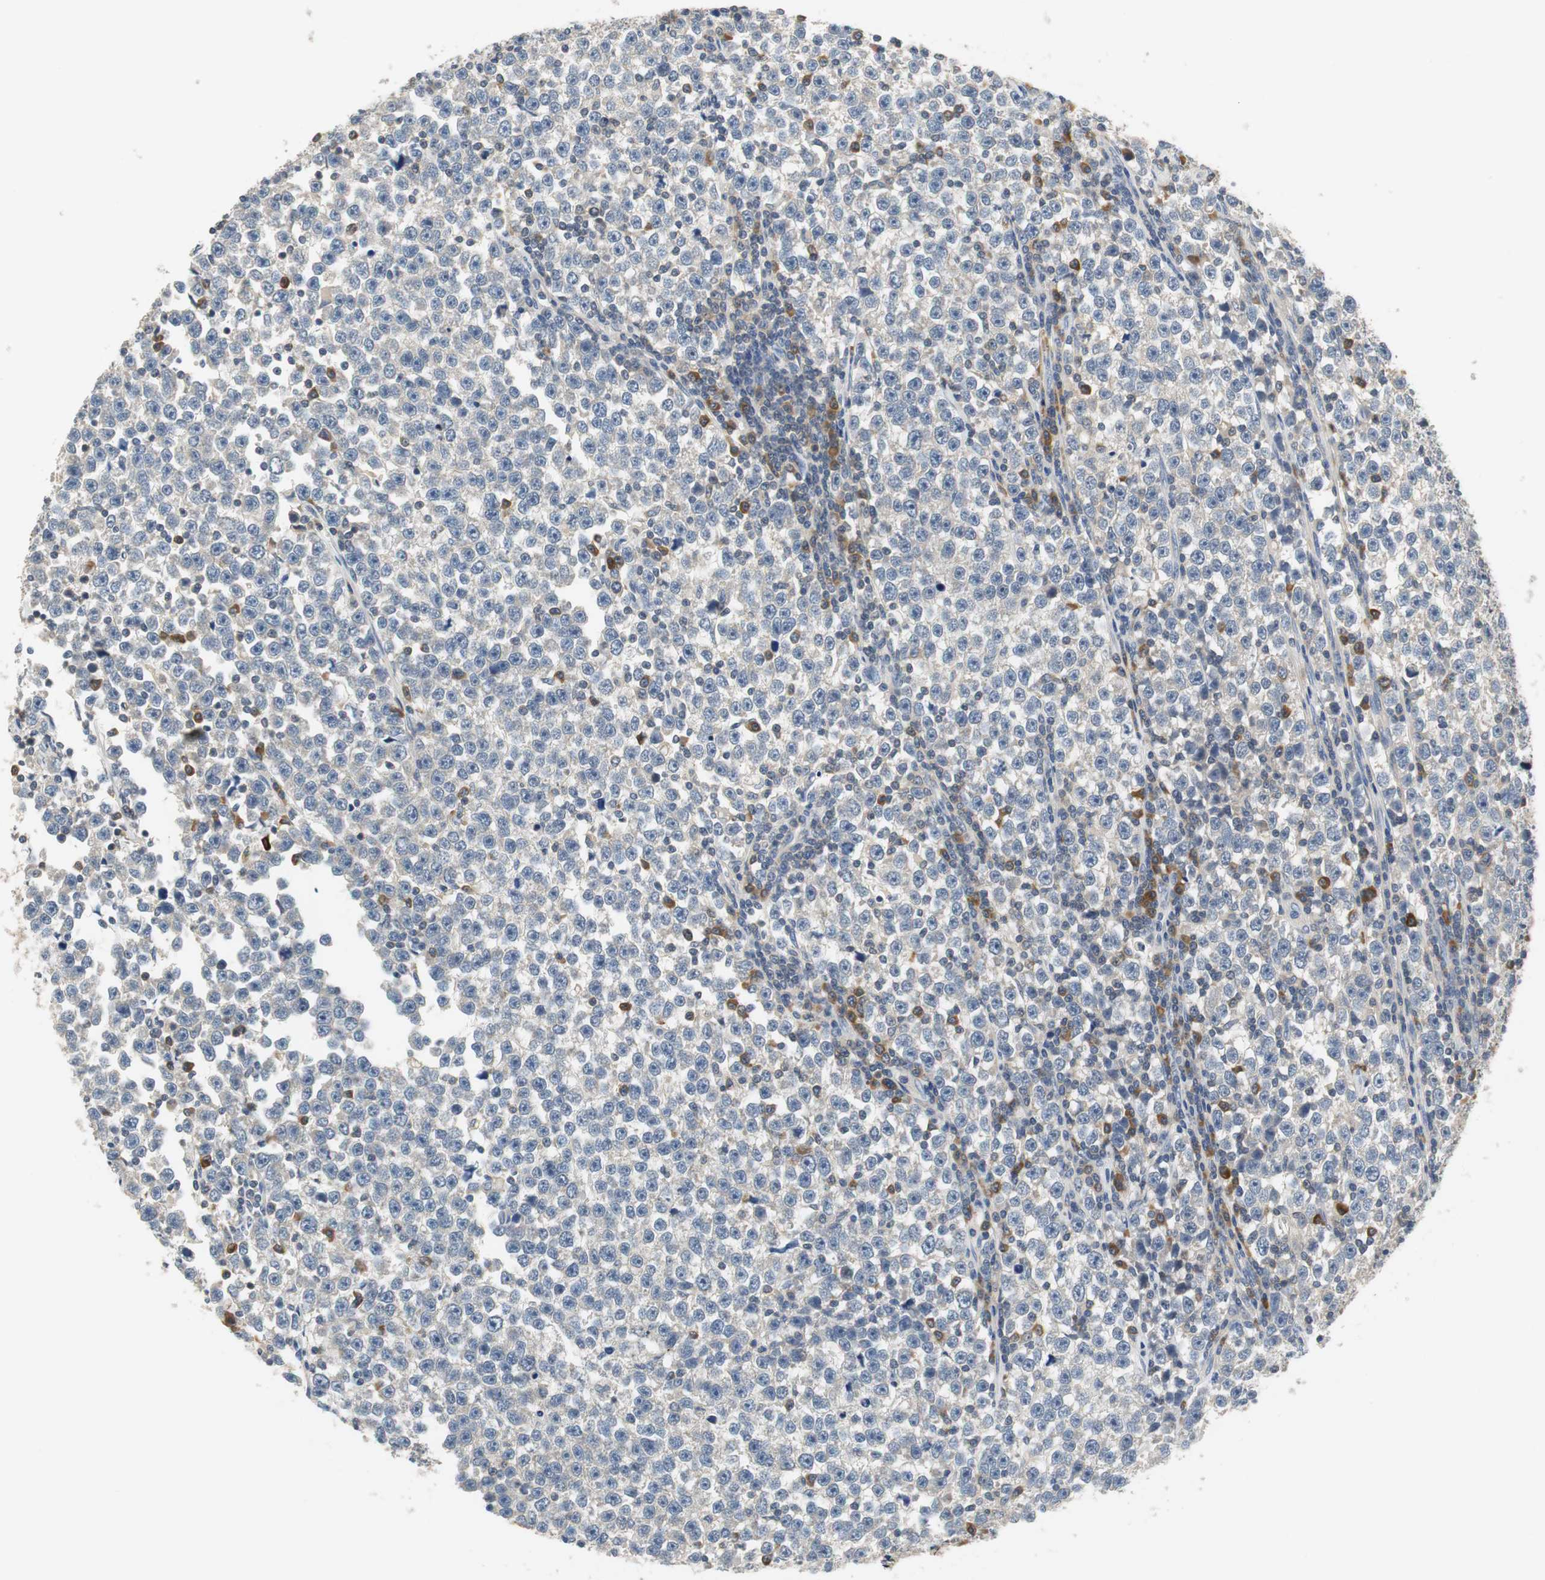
{"staining": {"intensity": "weak", "quantity": "25%-75%", "location": "cytoplasmic/membranous"}, "tissue": "testis cancer", "cell_type": "Tumor cells", "image_type": "cancer", "snomed": [{"axis": "morphology", "description": "Seminoma, NOS"}, {"axis": "topography", "description": "Testis"}], "caption": "Testis cancer (seminoma) tissue shows weak cytoplasmic/membranous expression in about 25%-75% of tumor cells, visualized by immunohistochemistry.", "gene": "GLCCI1", "patient": {"sex": "male", "age": 43}}